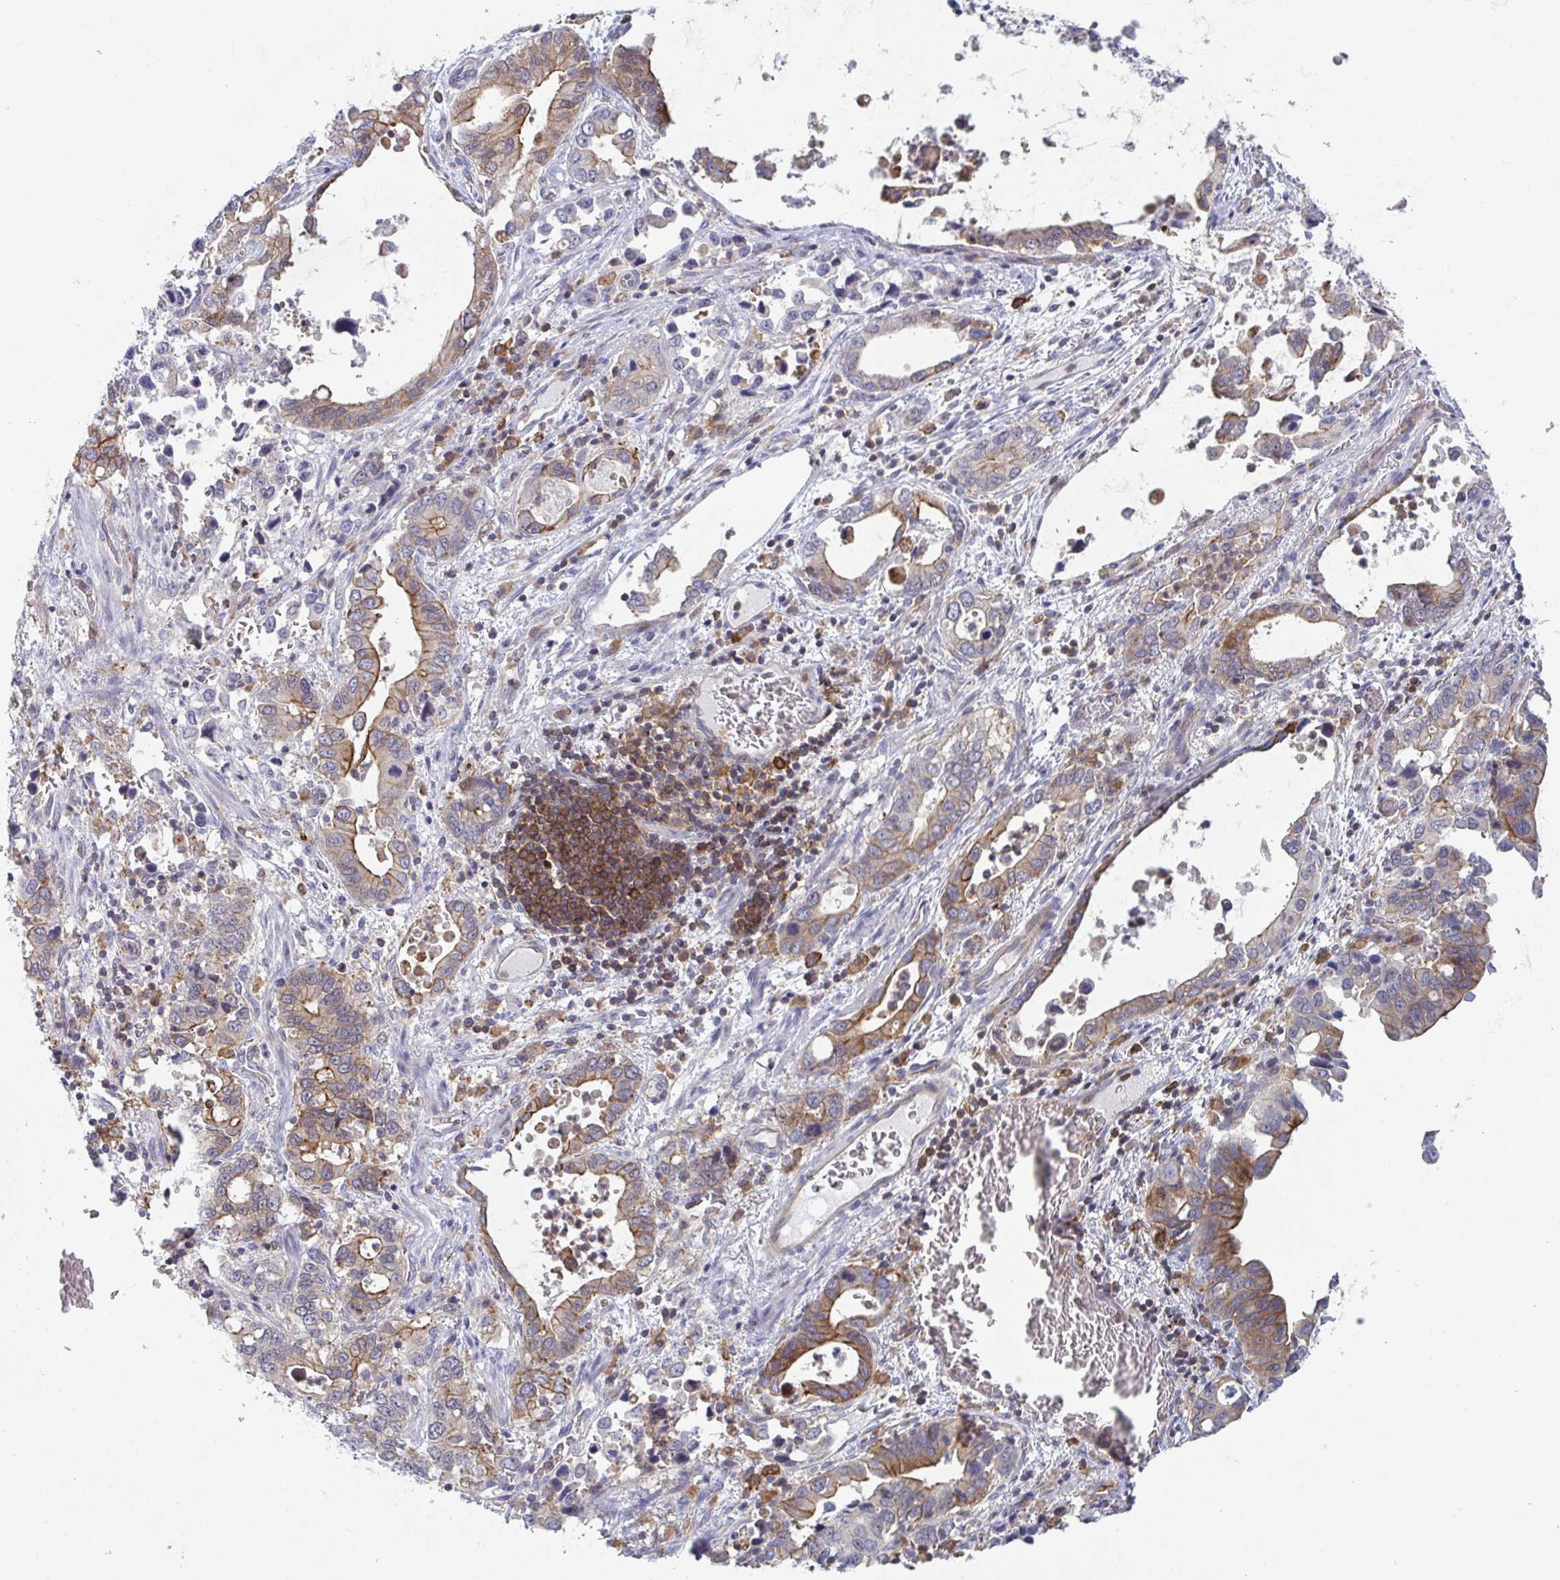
{"staining": {"intensity": "moderate", "quantity": "25%-75%", "location": "cytoplasmic/membranous"}, "tissue": "stomach cancer", "cell_type": "Tumor cells", "image_type": "cancer", "snomed": [{"axis": "morphology", "description": "Adenocarcinoma, NOS"}, {"axis": "topography", "description": "Stomach, upper"}], "caption": "Stomach cancer stained with IHC reveals moderate cytoplasmic/membranous positivity in approximately 25%-75% of tumor cells.", "gene": "DISP2", "patient": {"sex": "male", "age": 74}}